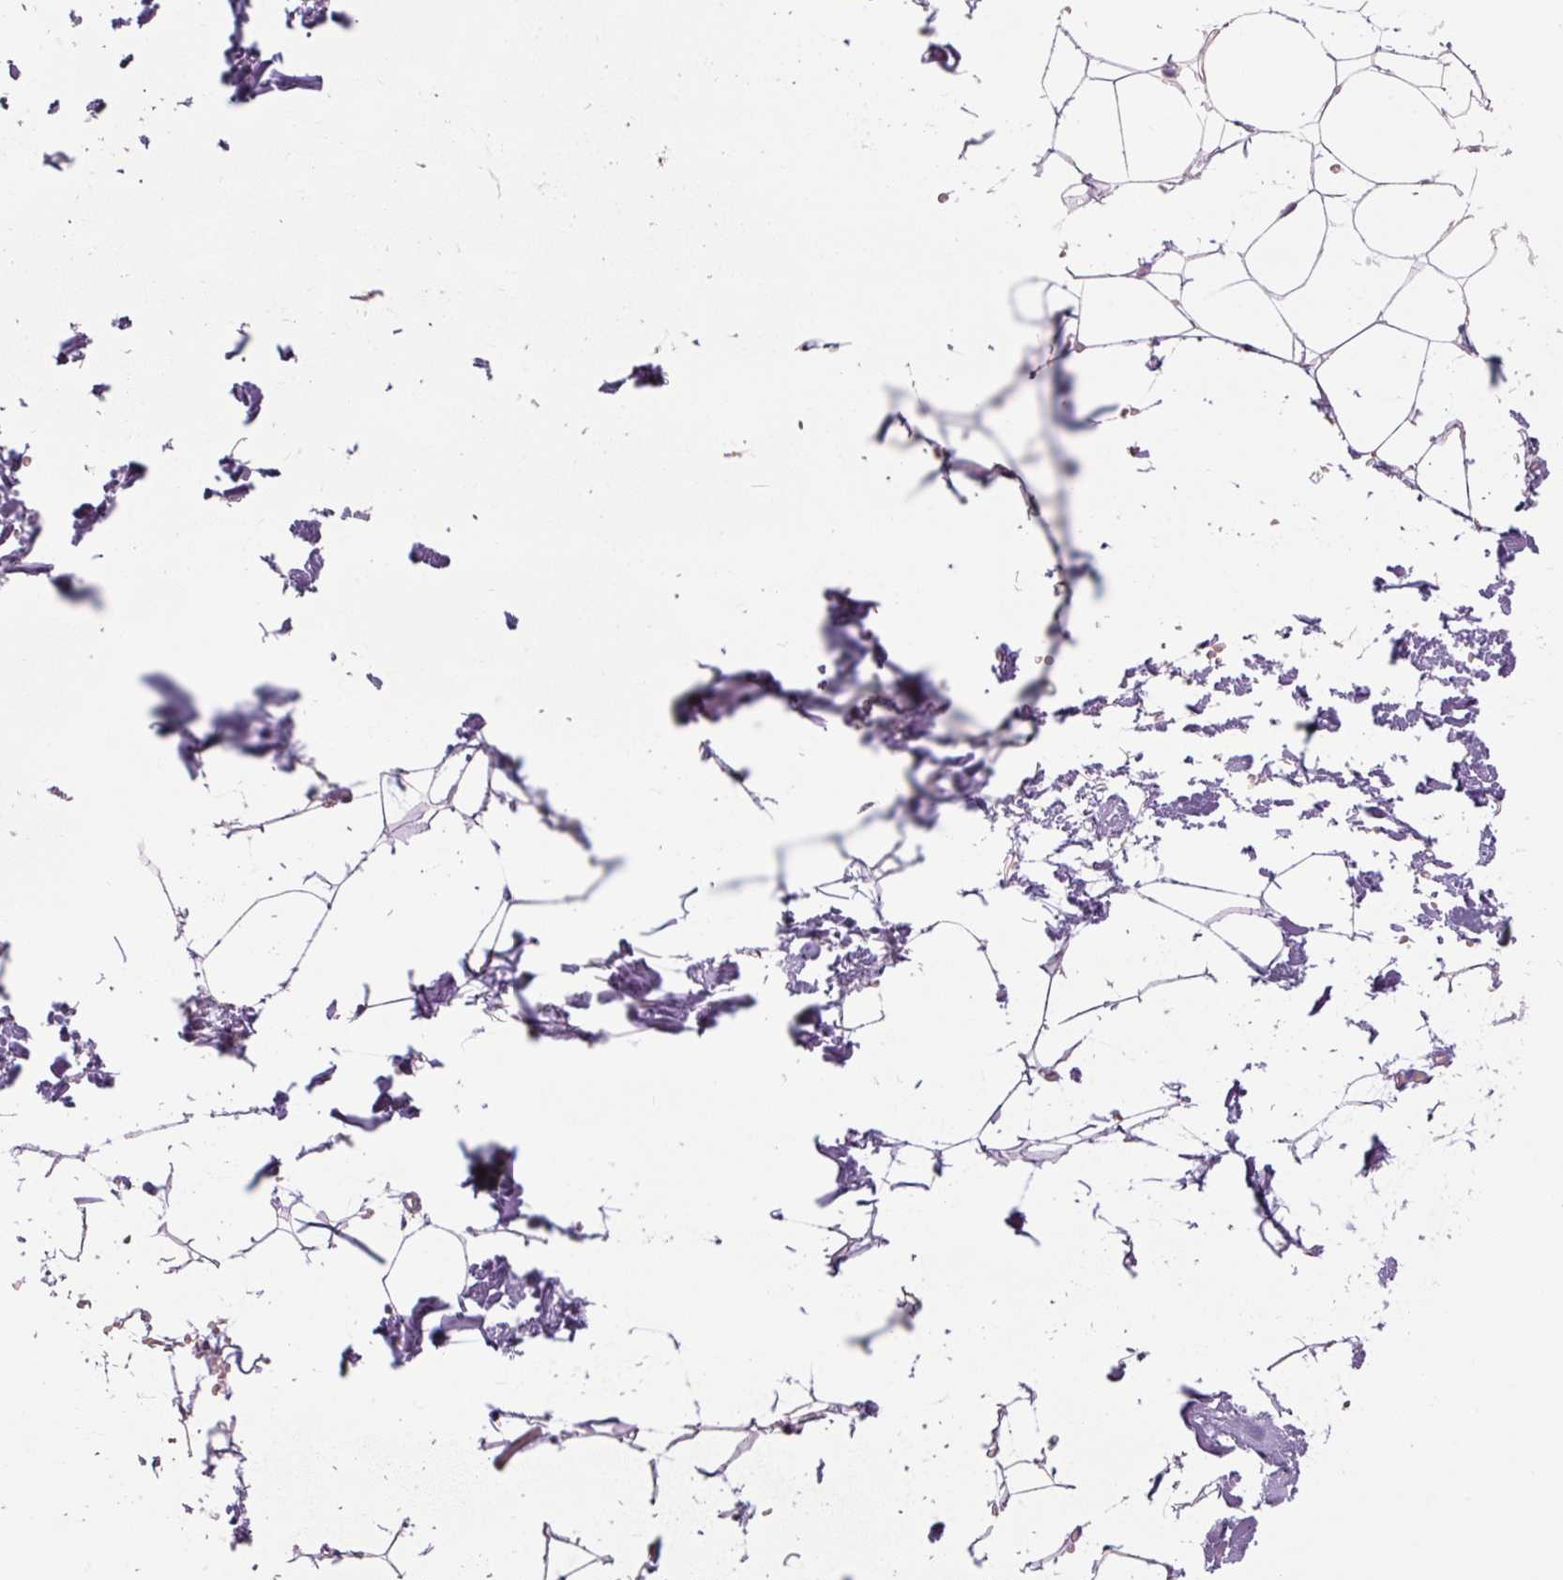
{"staining": {"intensity": "negative", "quantity": "none", "location": "none"}, "tissue": "adipose tissue", "cell_type": "Adipocytes", "image_type": "normal", "snomed": [{"axis": "morphology", "description": "Normal tissue, NOS"}, {"axis": "topography", "description": "Skin"}, {"axis": "topography", "description": "Peripheral nerve tissue"}], "caption": "A micrograph of human adipose tissue is negative for staining in adipocytes. (DAB (3,3'-diaminobenzidine) immunohistochemistry (IHC), high magnification).", "gene": "TMEM100", "patient": {"sex": "female", "age": 56}}